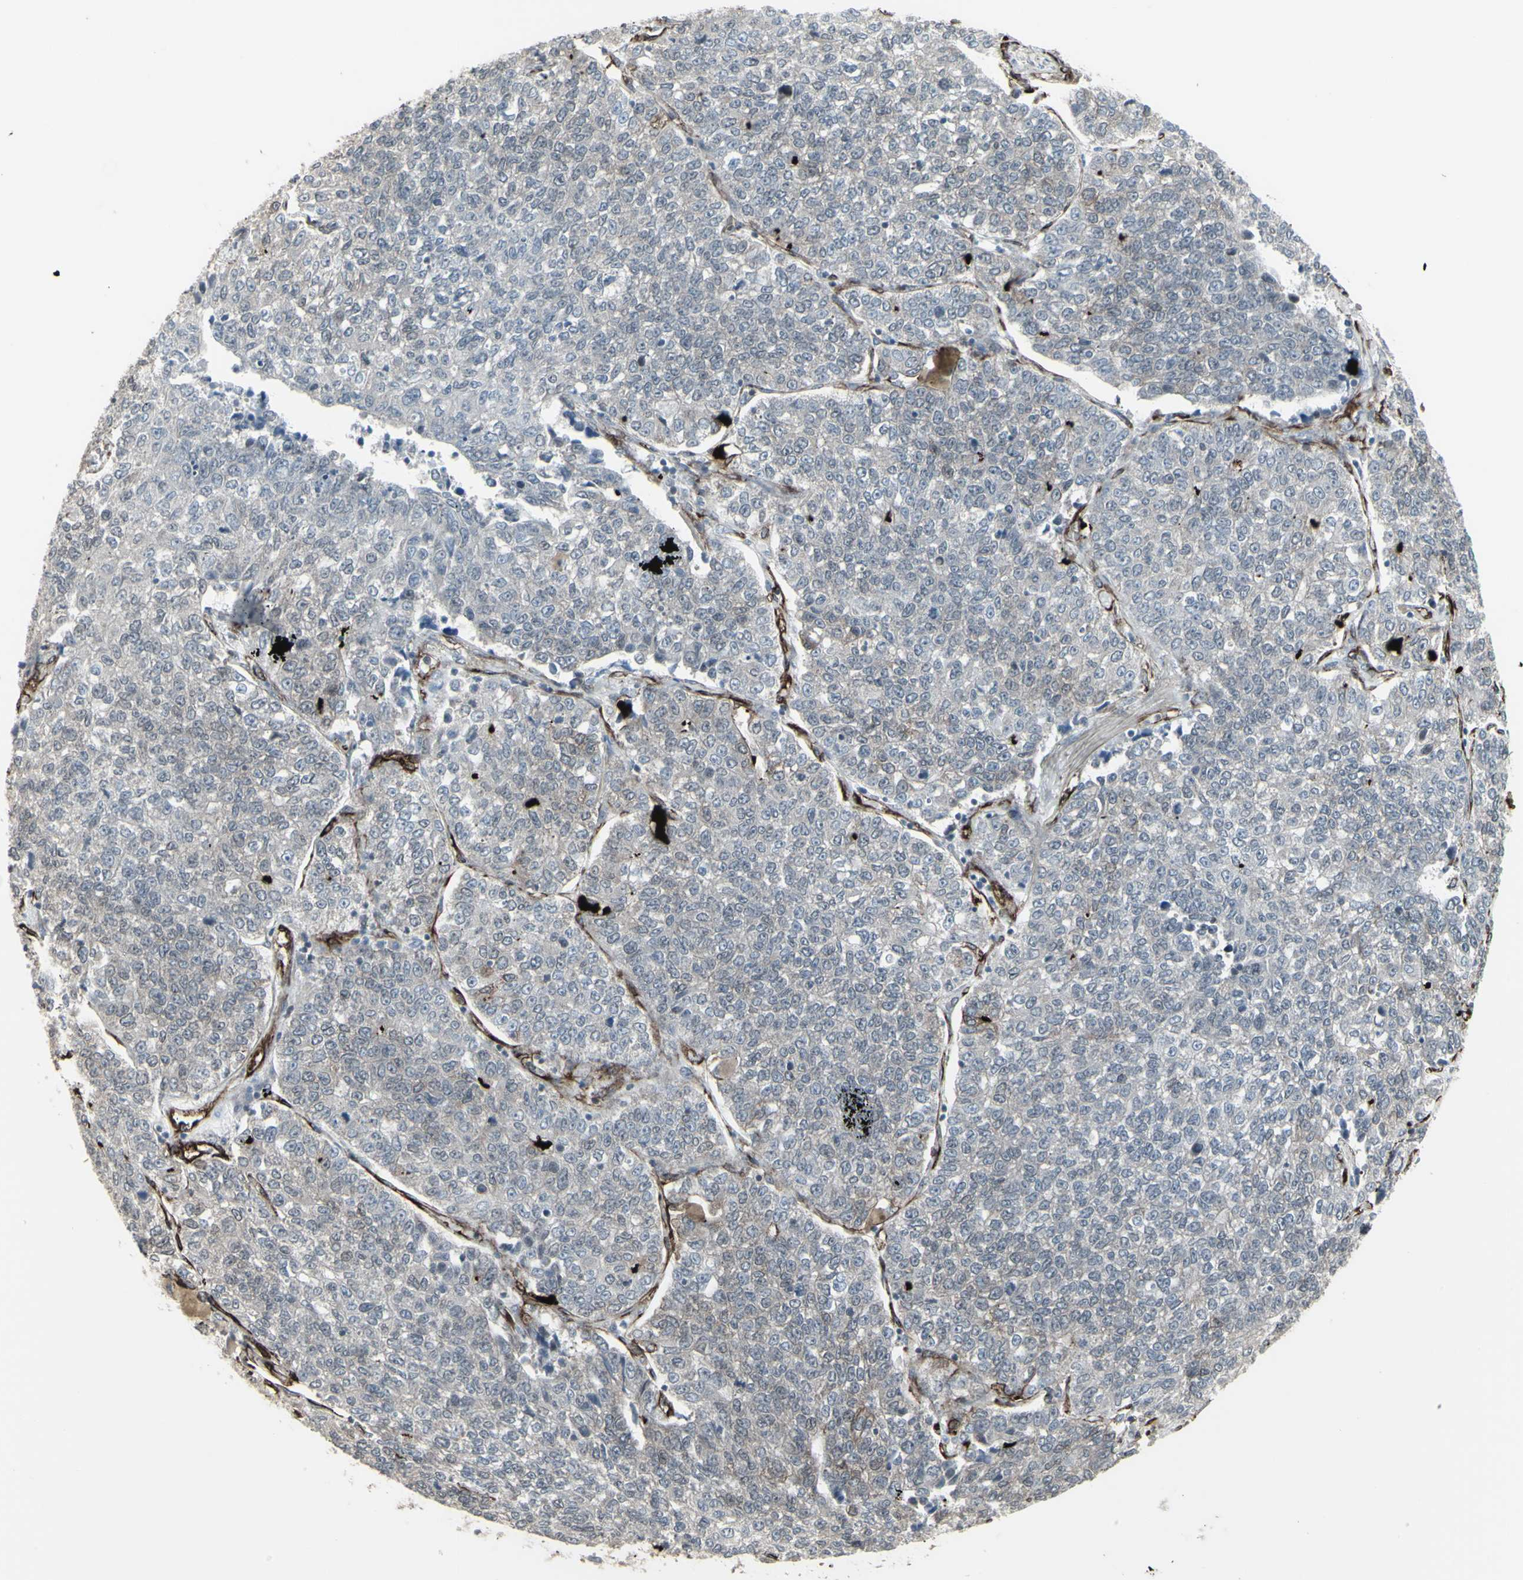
{"staining": {"intensity": "weak", "quantity": ">75%", "location": "cytoplasmic/membranous"}, "tissue": "lung cancer", "cell_type": "Tumor cells", "image_type": "cancer", "snomed": [{"axis": "morphology", "description": "Adenocarcinoma, NOS"}, {"axis": "topography", "description": "Lung"}], "caption": "Weak cytoplasmic/membranous protein expression is appreciated in about >75% of tumor cells in lung adenocarcinoma. (DAB = brown stain, brightfield microscopy at high magnification).", "gene": "DTX3L", "patient": {"sex": "male", "age": 49}}